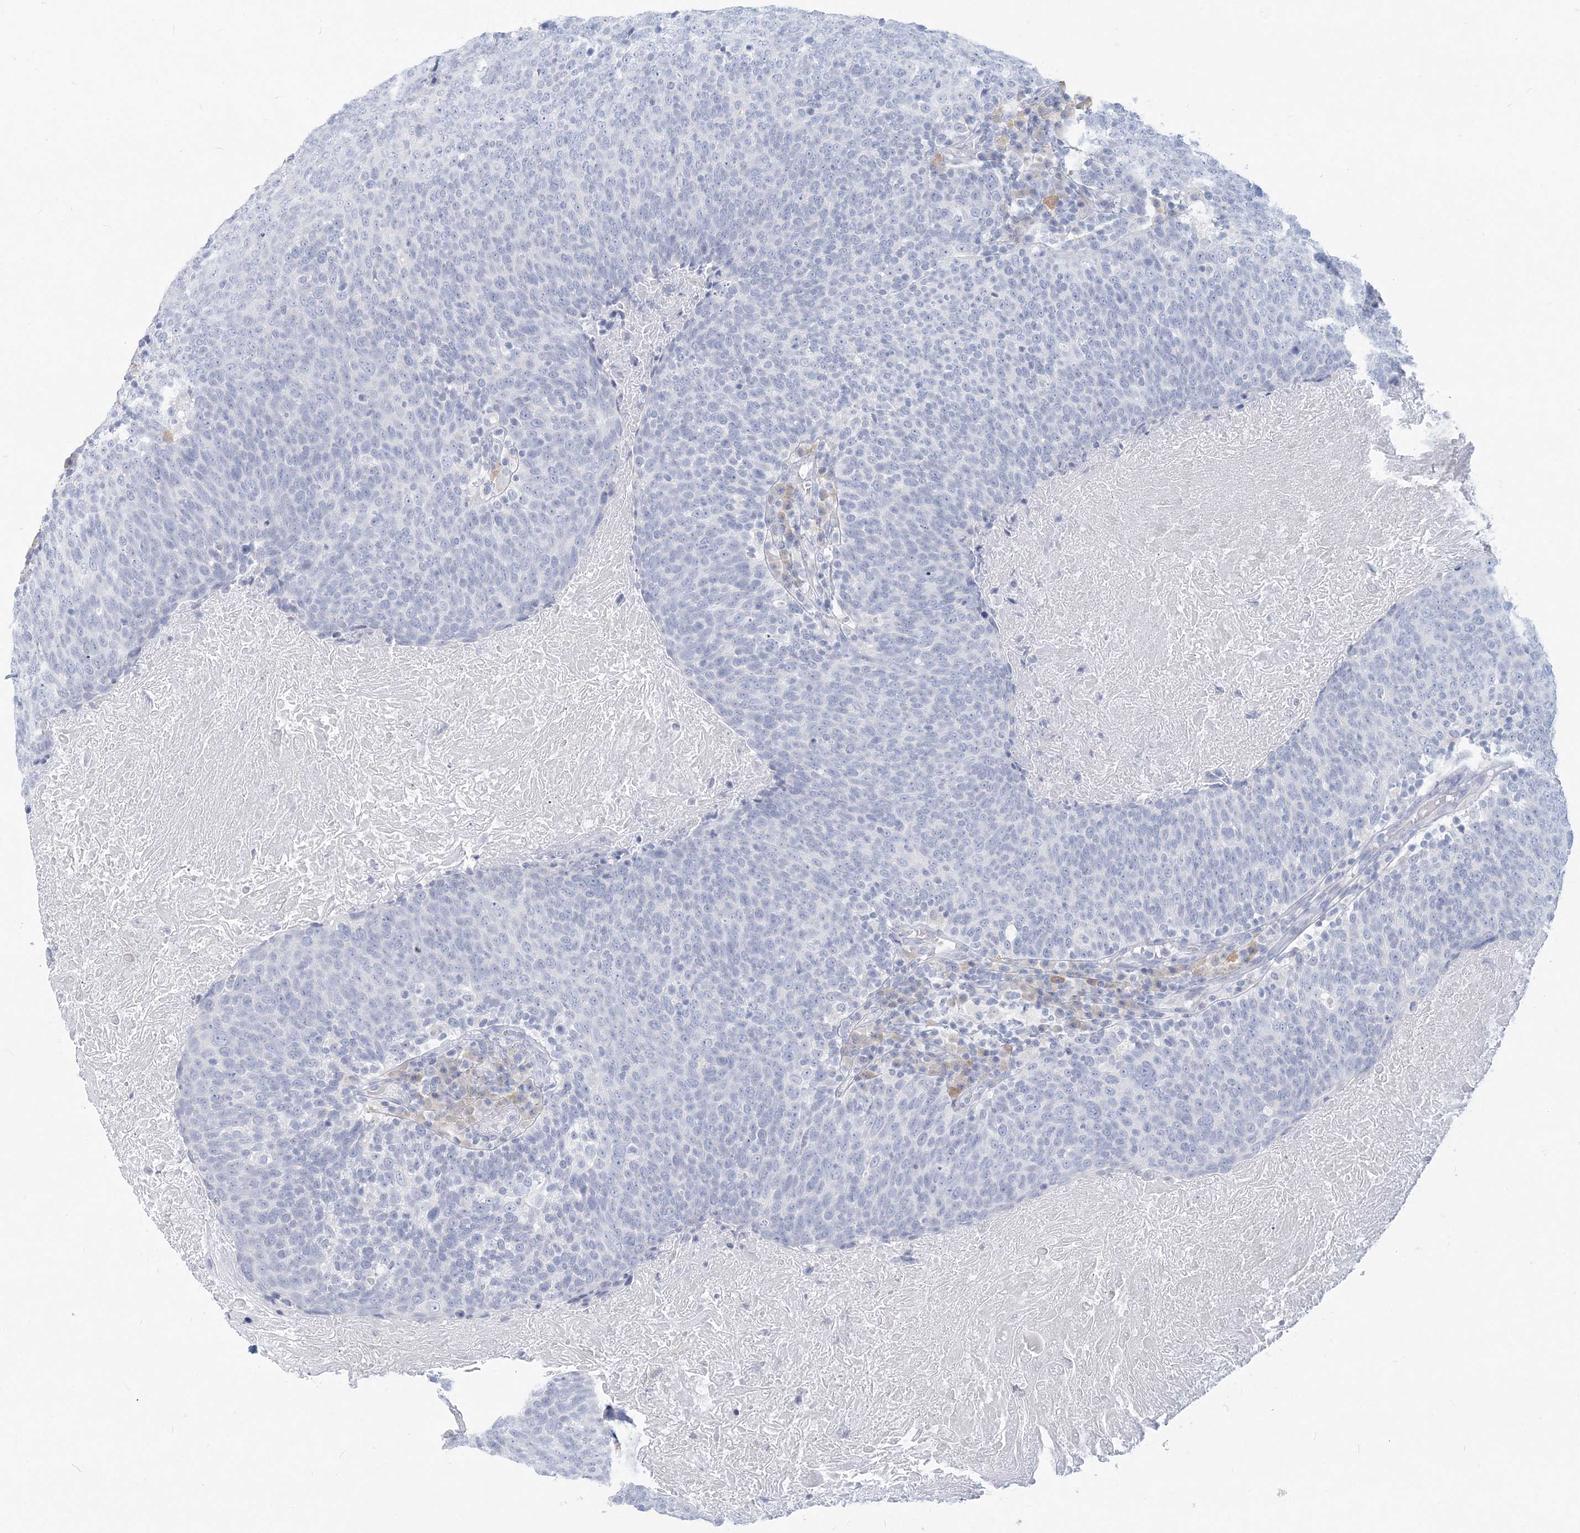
{"staining": {"intensity": "negative", "quantity": "none", "location": "none"}, "tissue": "head and neck cancer", "cell_type": "Tumor cells", "image_type": "cancer", "snomed": [{"axis": "morphology", "description": "Squamous cell carcinoma, NOS"}, {"axis": "morphology", "description": "Squamous cell carcinoma, metastatic, NOS"}, {"axis": "topography", "description": "Lymph node"}, {"axis": "topography", "description": "Head-Neck"}], "caption": "The photomicrograph demonstrates no staining of tumor cells in head and neck cancer.", "gene": "CSN1S1", "patient": {"sex": "male", "age": 62}}